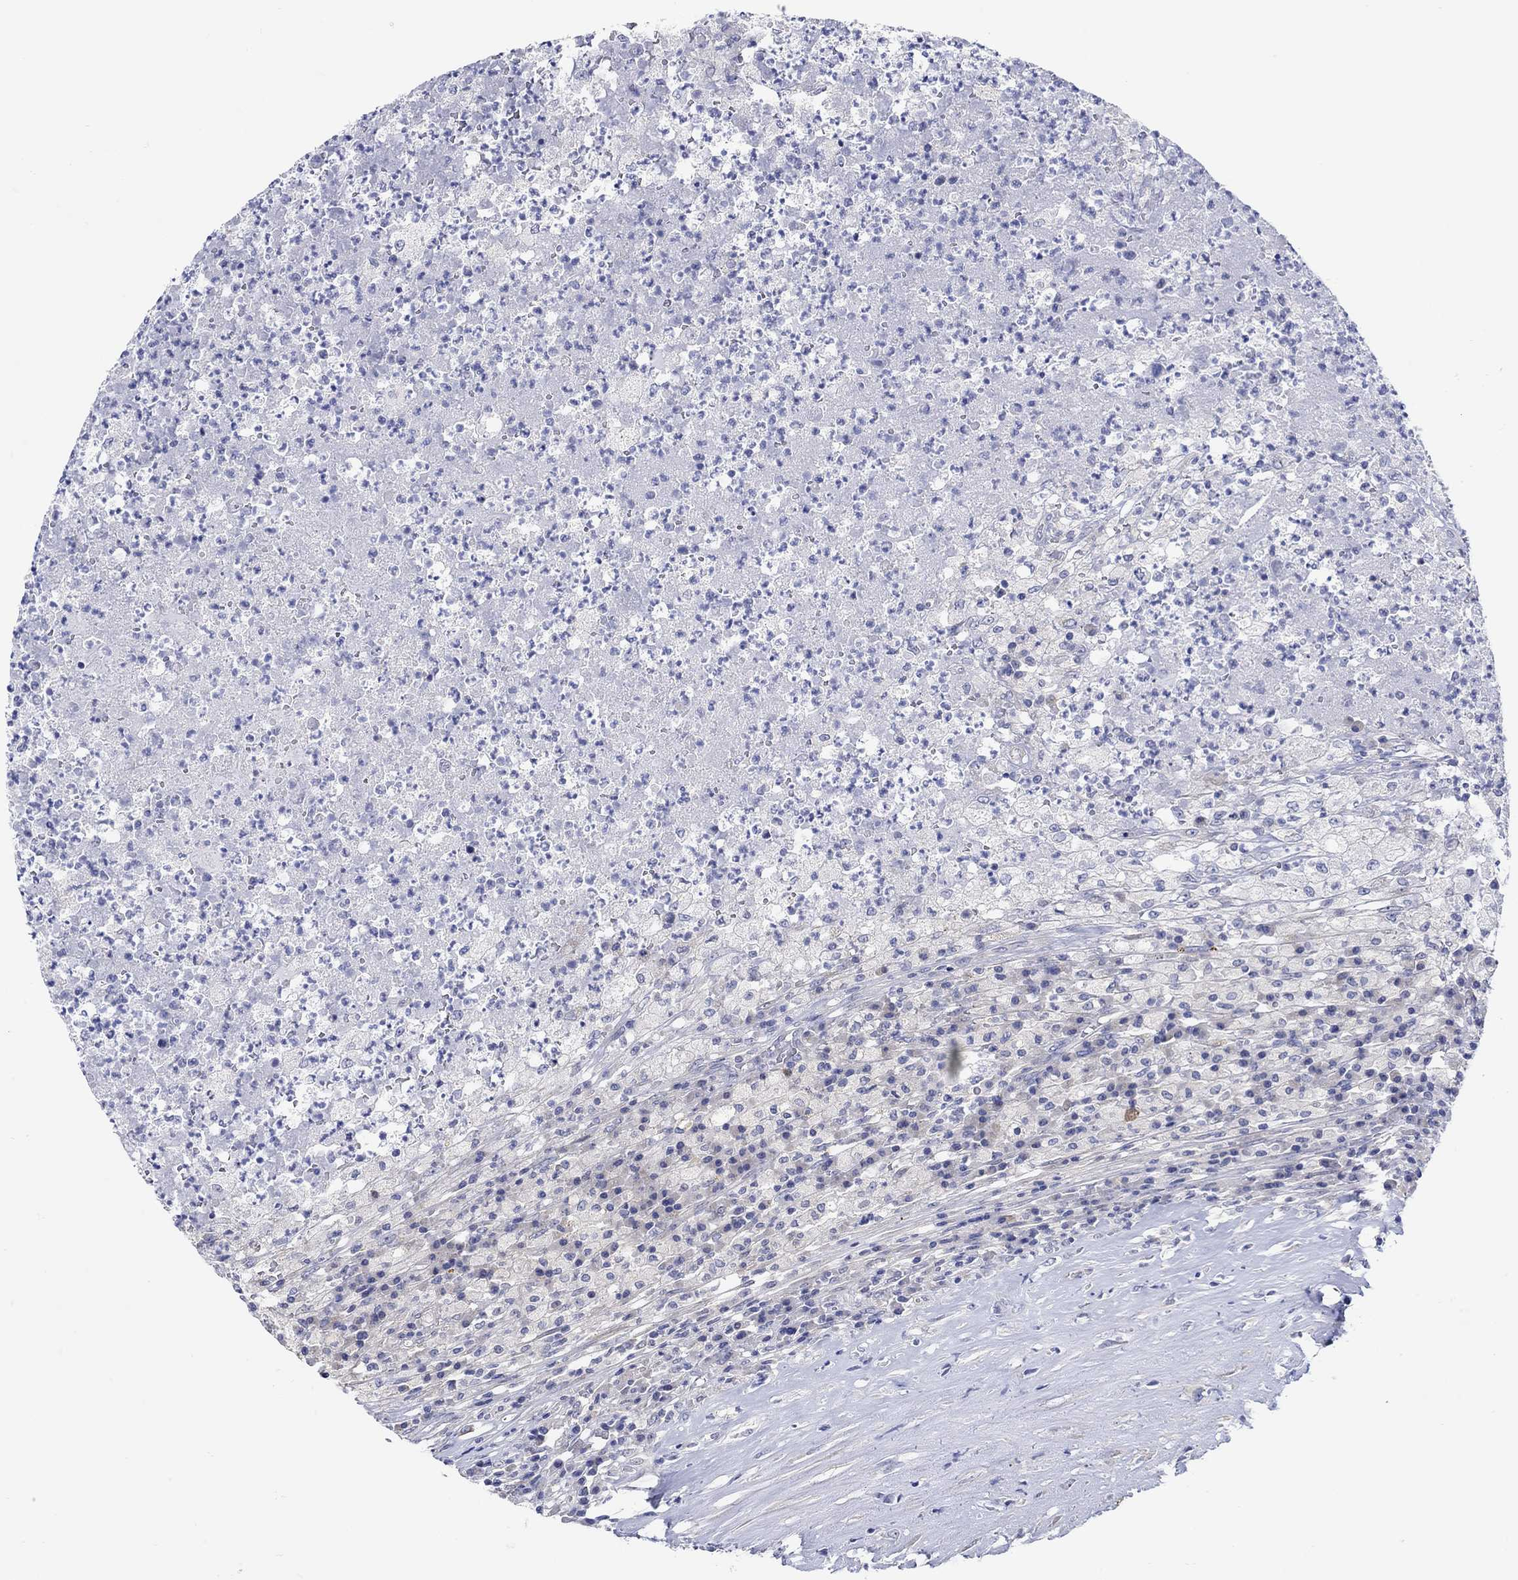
{"staining": {"intensity": "negative", "quantity": "none", "location": "none"}, "tissue": "testis cancer", "cell_type": "Tumor cells", "image_type": "cancer", "snomed": [{"axis": "morphology", "description": "Necrosis, NOS"}, {"axis": "morphology", "description": "Carcinoma, Embryonal, NOS"}, {"axis": "topography", "description": "Testis"}], "caption": "Human embryonal carcinoma (testis) stained for a protein using immunohistochemistry (IHC) reveals no positivity in tumor cells.", "gene": "KRT222", "patient": {"sex": "male", "age": 19}}